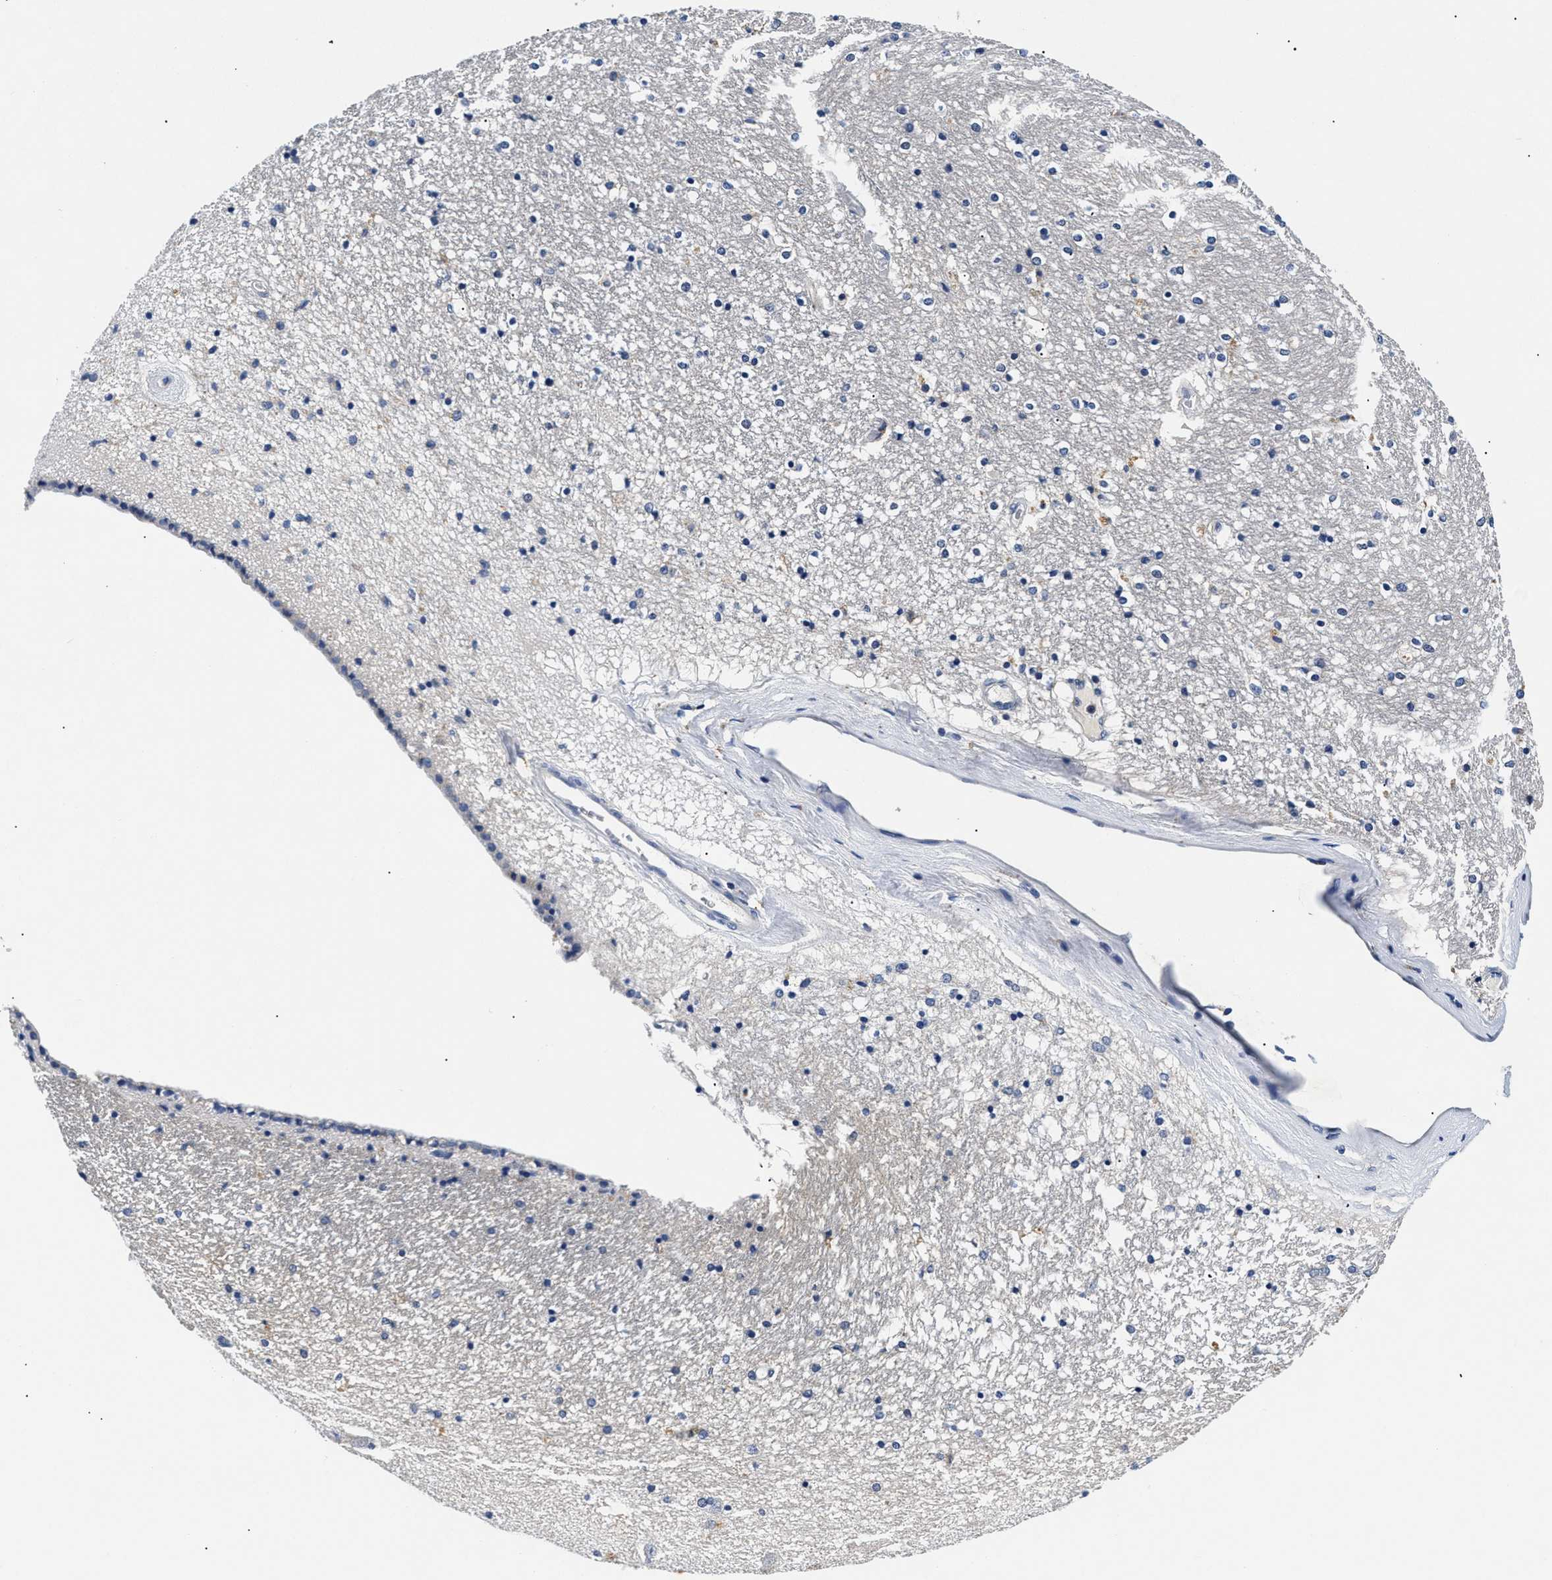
{"staining": {"intensity": "negative", "quantity": "none", "location": "none"}, "tissue": "hippocampus", "cell_type": "Glial cells", "image_type": "normal", "snomed": [{"axis": "morphology", "description": "Normal tissue, NOS"}, {"axis": "topography", "description": "Hippocampus"}], "caption": "Immunohistochemistry of normal human hippocampus reveals no positivity in glial cells.", "gene": "MEA1", "patient": {"sex": "female", "age": 54}}